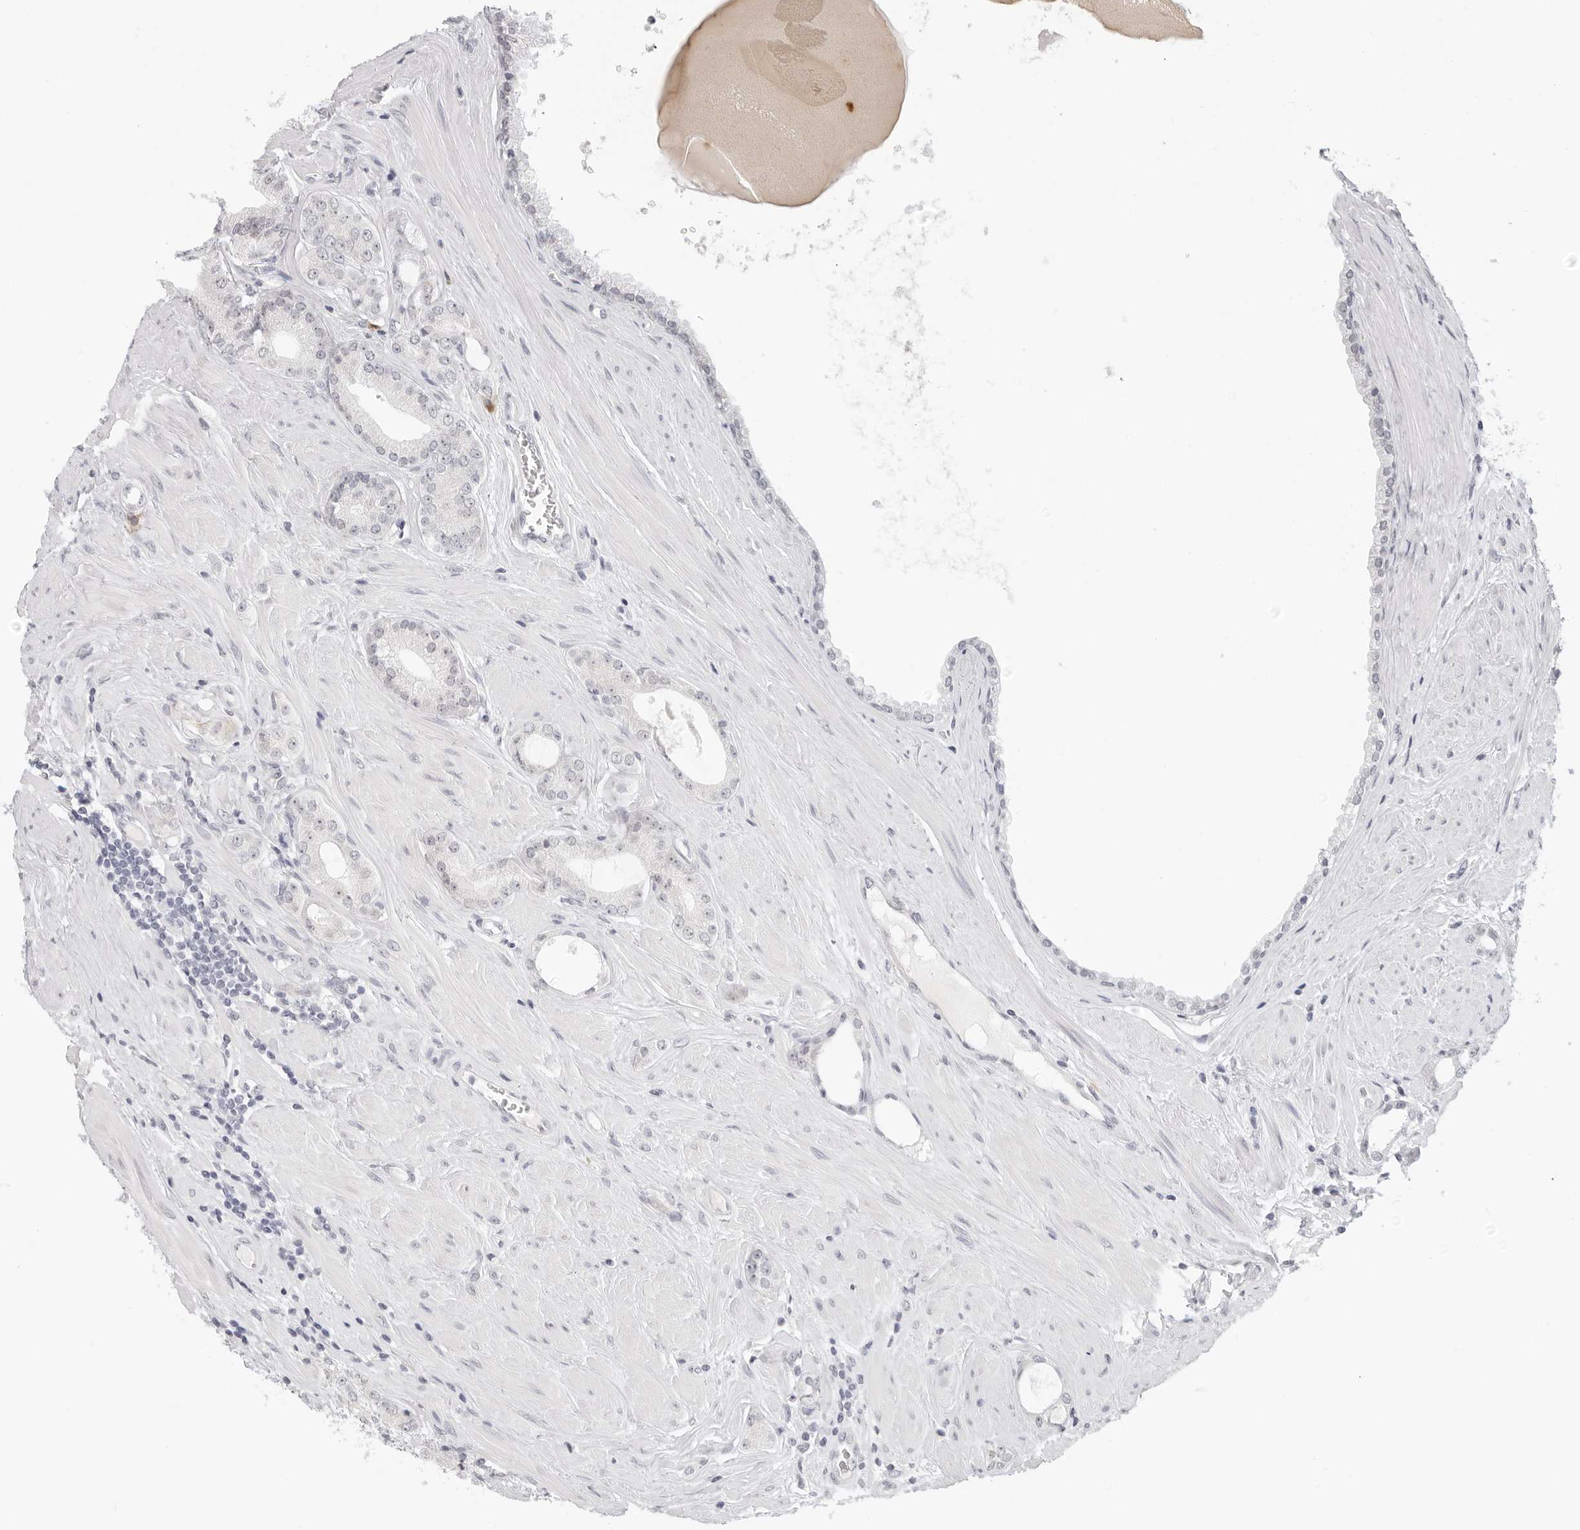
{"staining": {"intensity": "negative", "quantity": "none", "location": "none"}, "tissue": "prostate cancer", "cell_type": "Tumor cells", "image_type": "cancer", "snomed": [{"axis": "morphology", "description": "Adenocarcinoma, Low grade"}, {"axis": "topography", "description": "Prostate"}], "caption": "Immunohistochemical staining of prostate cancer shows no significant staining in tumor cells.", "gene": "EDN2", "patient": {"sex": "male", "age": 62}}